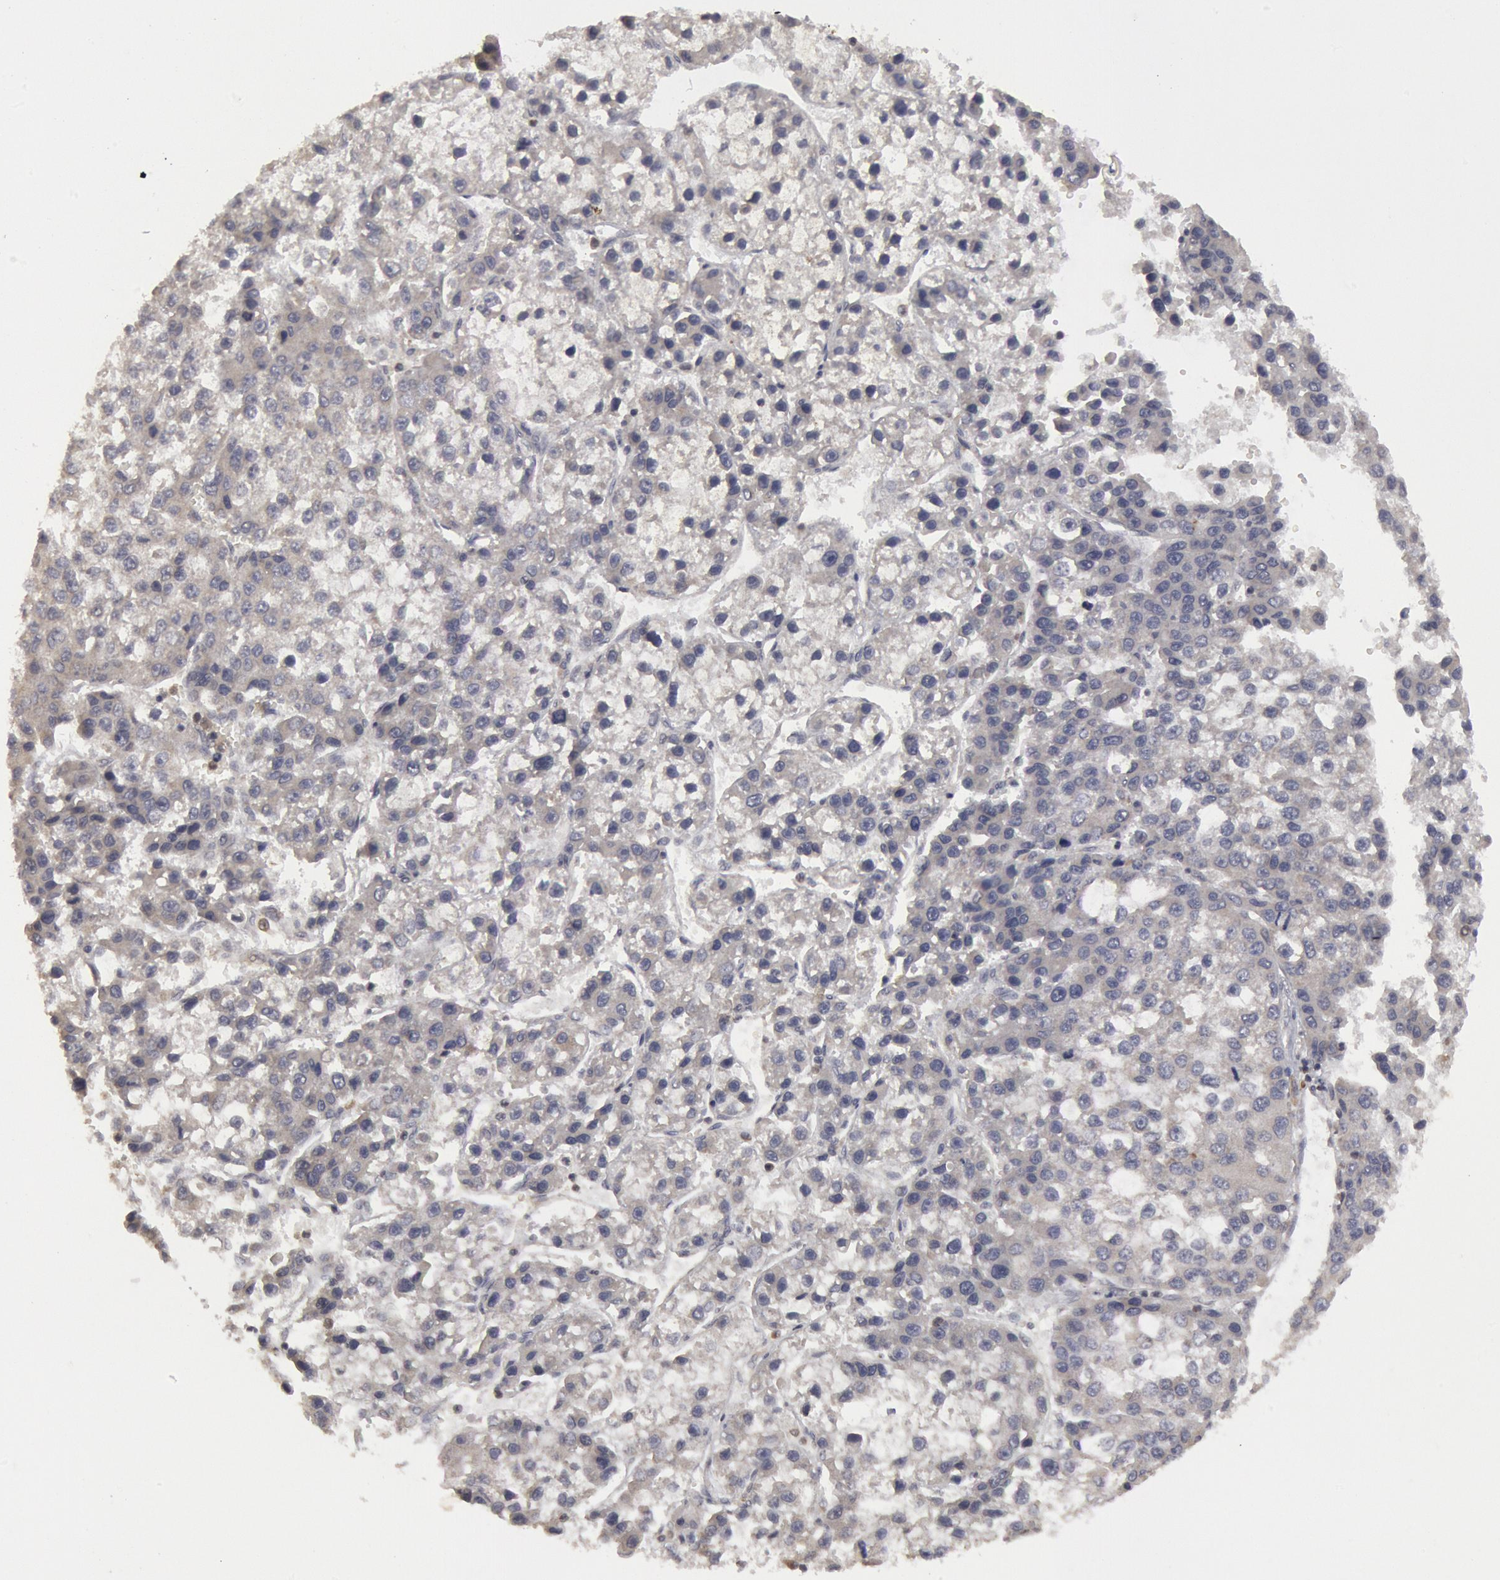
{"staining": {"intensity": "negative", "quantity": "none", "location": "none"}, "tissue": "liver cancer", "cell_type": "Tumor cells", "image_type": "cancer", "snomed": [{"axis": "morphology", "description": "Carcinoma, Hepatocellular, NOS"}, {"axis": "topography", "description": "Liver"}], "caption": "Tumor cells are negative for protein expression in human liver hepatocellular carcinoma.", "gene": "OSBPL8", "patient": {"sex": "female", "age": 66}}